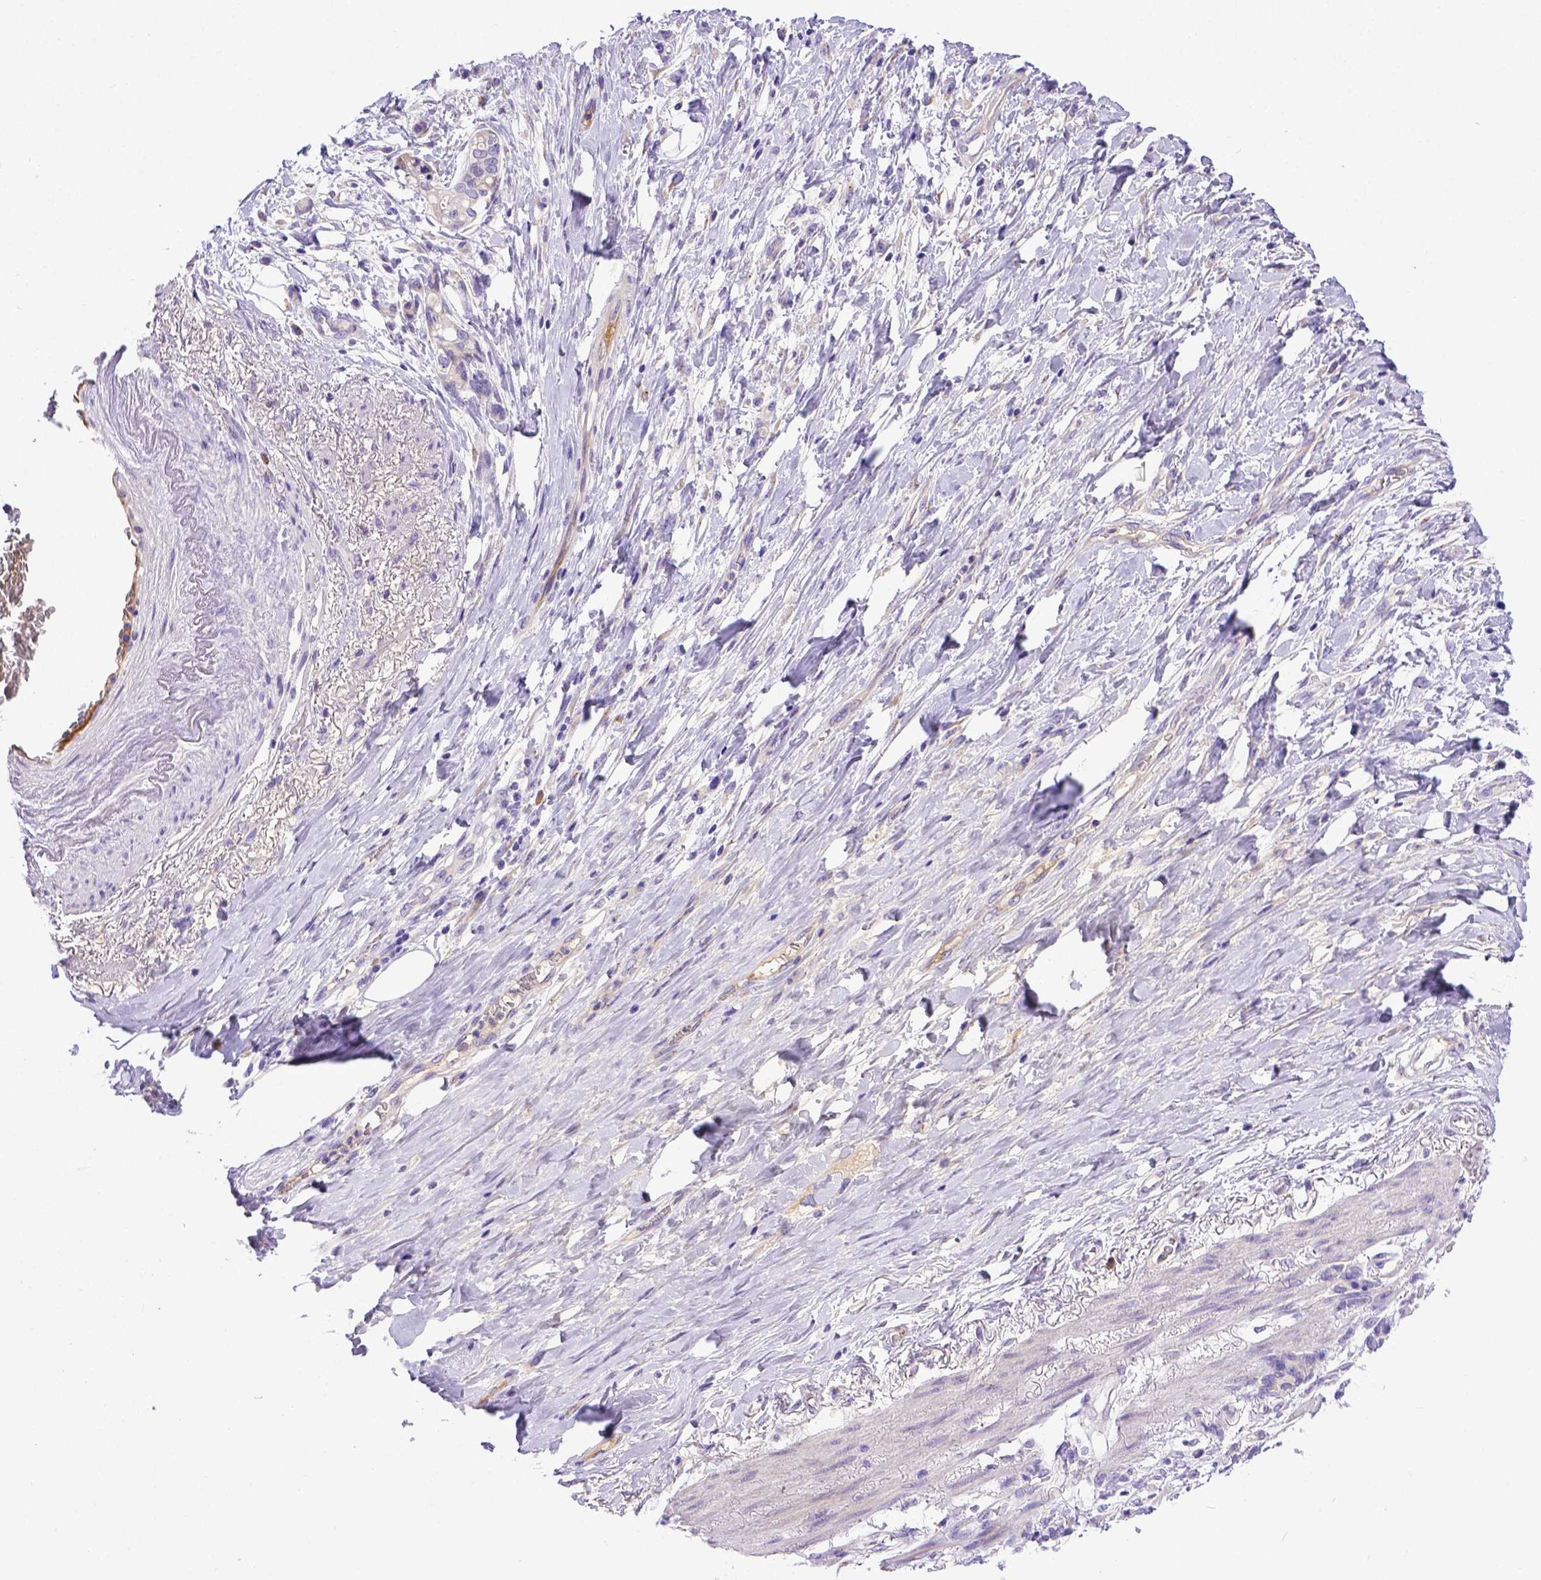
{"staining": {"intensity": "negative", "quantity": "none", "location": "none"}, "tissue": "stomach cancer", "cell_type": "Tumor cells", "image_type": "cancer", "snomed": [{"axis": "morphology", "description": "Adenocarcinoma, NOS"}, {"axis": "topography", "description": "Stomach"}], "caption": "Tumor cells are negative for protein expression in human stomach adenocarcinoma.", "gene": "CFAP300", "patient": {"sex": "female", "age": 84}}